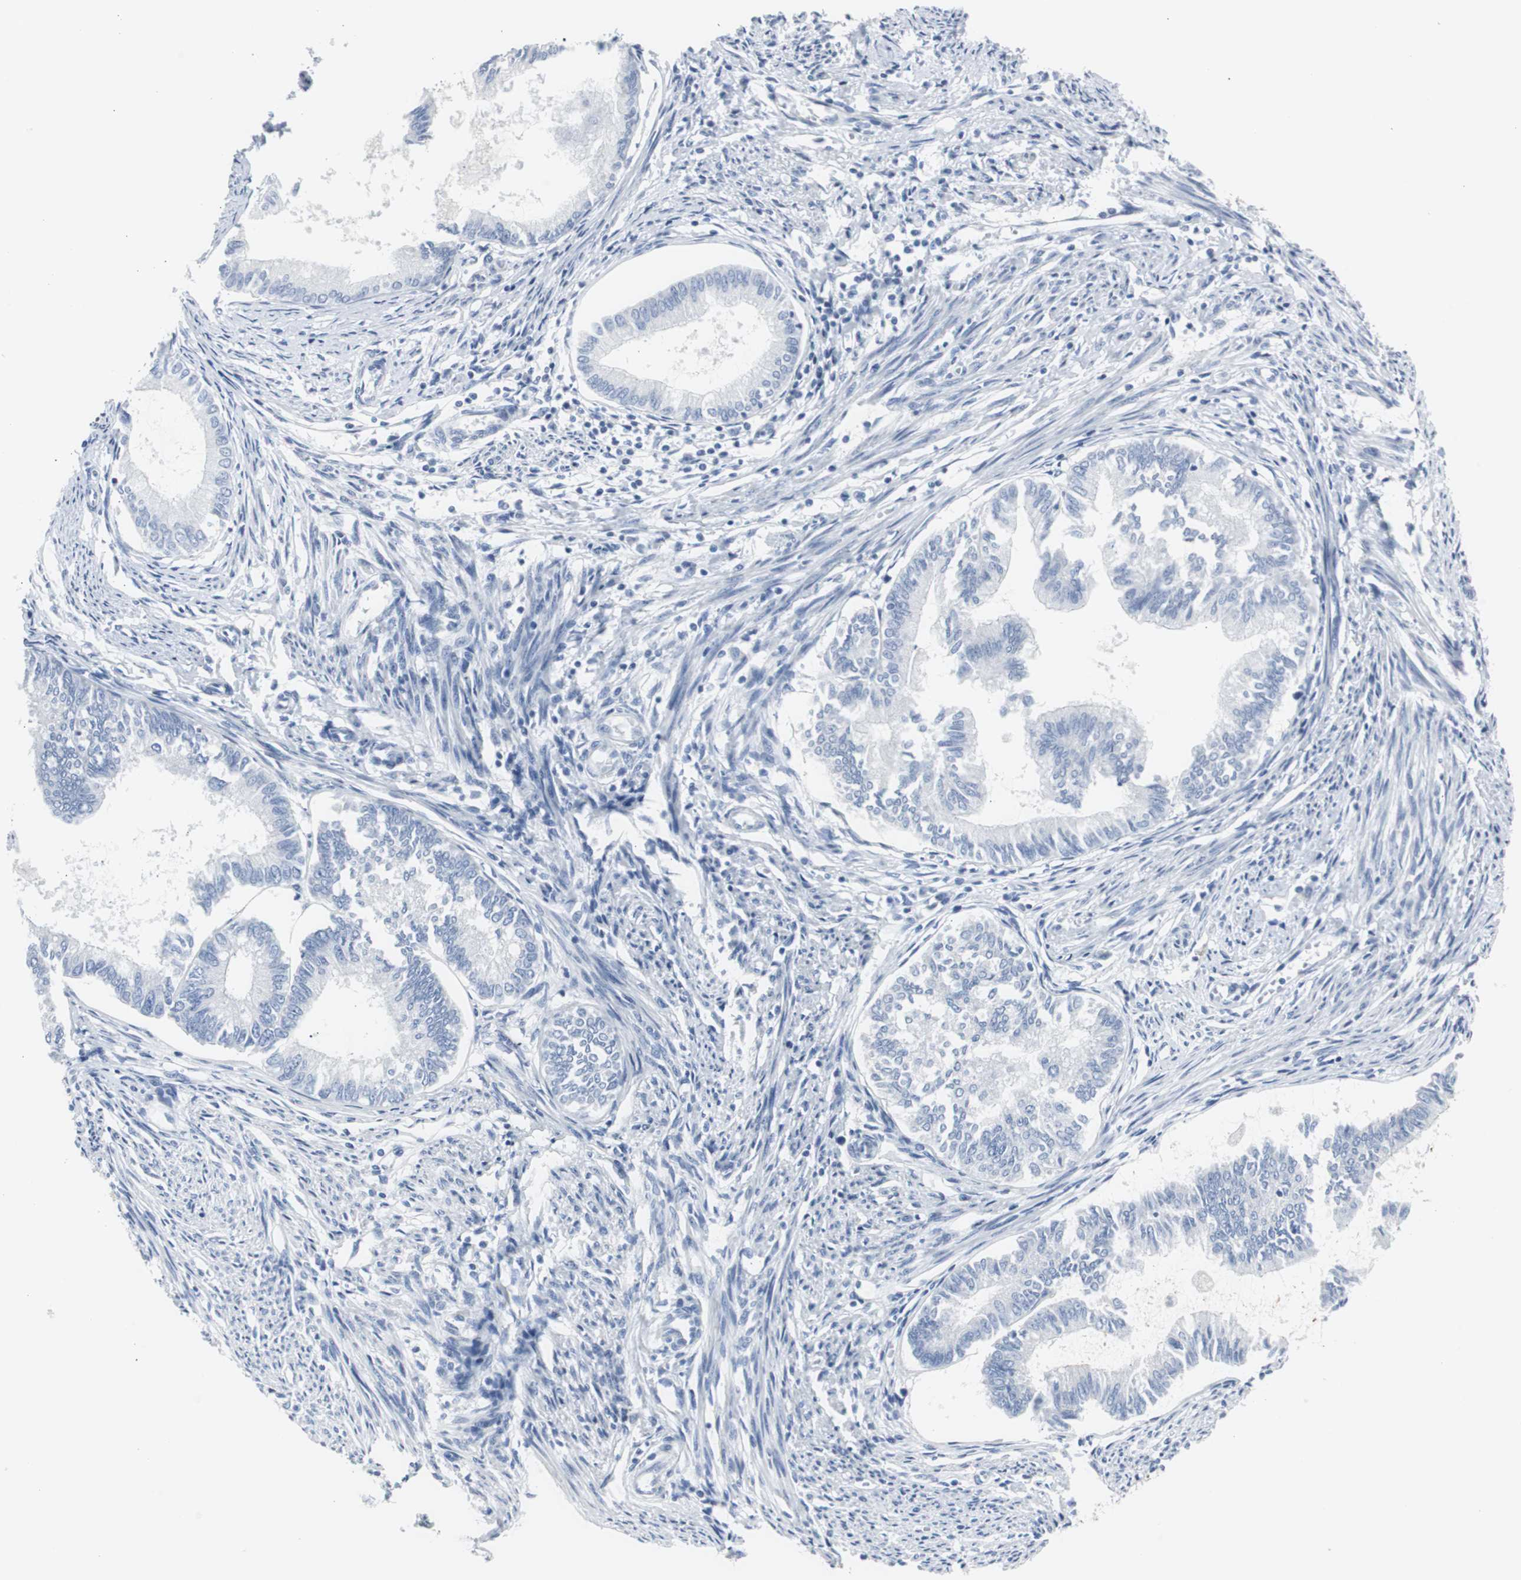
{"staining": {"intensity": "negative", "quantity": "none", "location": "none"}, "tissue": "endometrial cancer", "cell_type": "Tumor cells", "image_type": "cancer", "snomed": [{"axis": "morphology", "description": "Adenocarcinoma, NOS"}, {"axis": "topography", "description": "Endometrium"}], "caption": "This image is of endometrial adenocarcinoma stained with IHC to label a protein in brown with the nuclei are counter-stained blue. There is no positivity in tumor cells. (Immunohistochemistry, brightfield microscopy, high magnification).", "gene": "S100A7", "patient": {"sex": "female", "age": 86}}